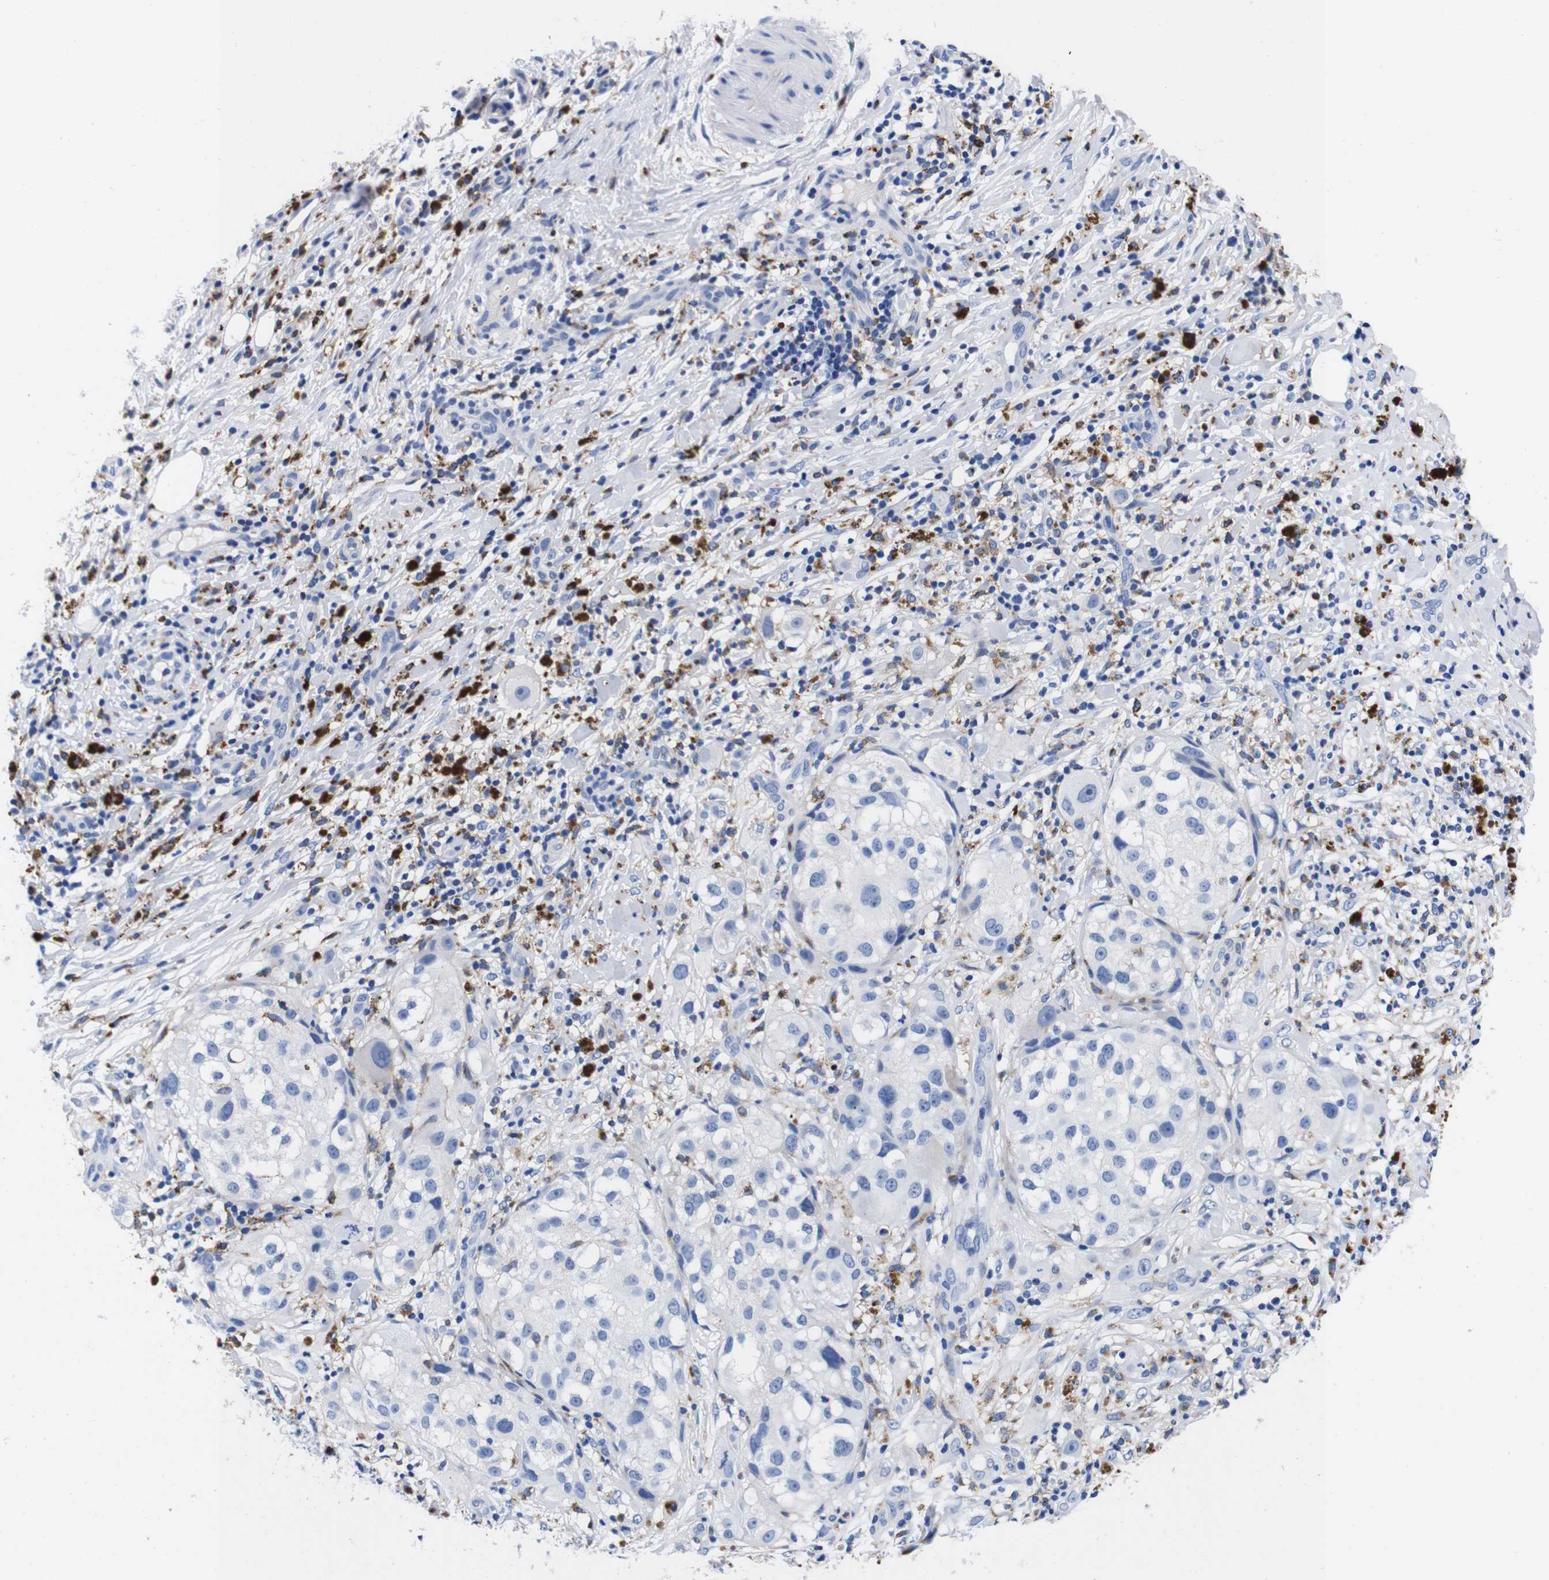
{"staining": {"intensity": "negative", "quantity": "none", "location": "none"}, "tissue": "melanoma", "cell_type": "Tumor cells", "image_type": "cancer", "snomed": [{"axis": "morphology", "description": "Necrosis, NOS"}, {"axis": "morphology", "description": "Malignant melanoma, NOS"}, {"axis": "topography", "description": "Skin"}], "caption": "There is no significant positivity in tumor cells of melanoma.", "gene": "HLA-DMB", "patient": {"sex": "female", "age": 87}}